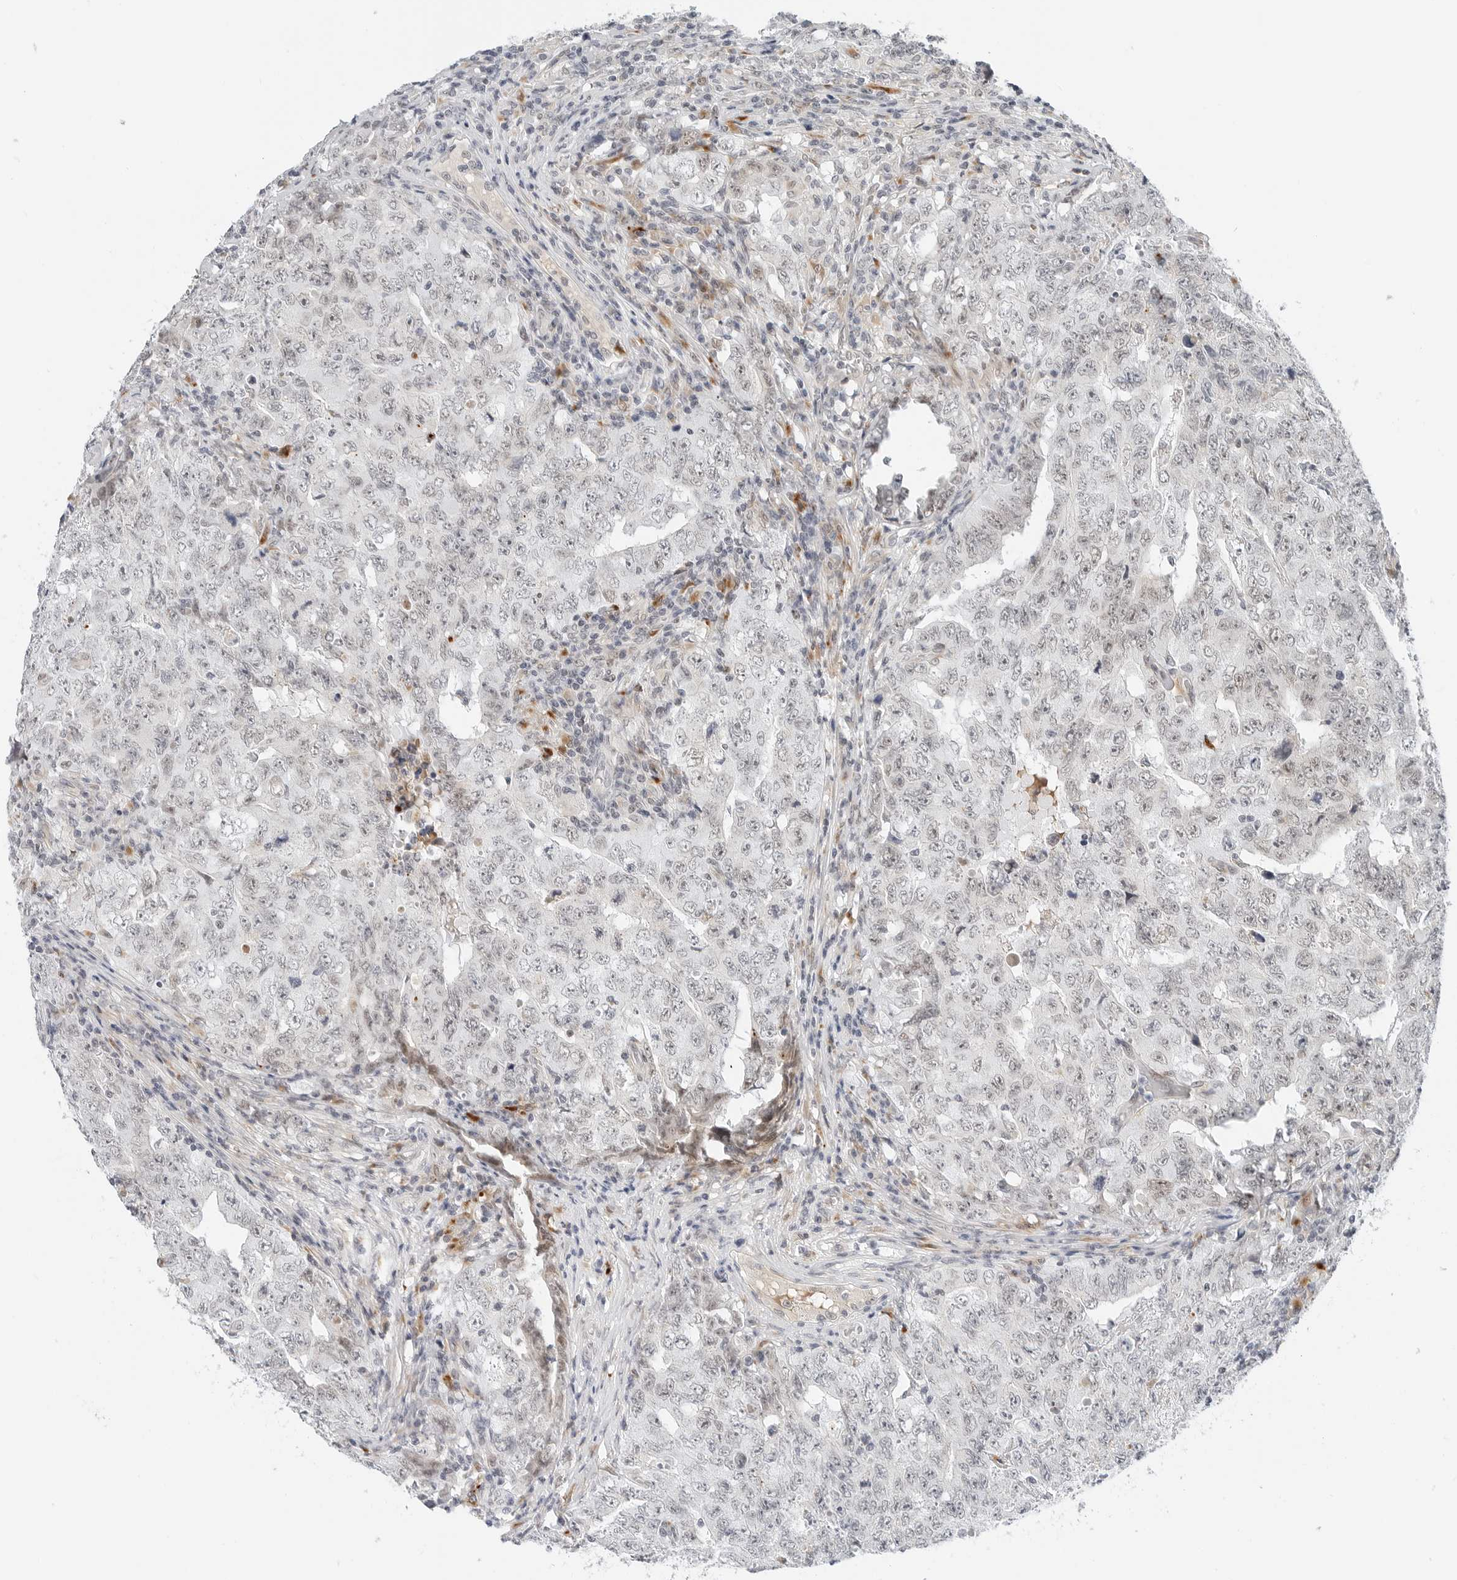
{"staining": {"intensity": "negative", "quantity": "none", "location": "none"}, "tissue": "testis cancer", "cell_type": "Tumor cells", "image_type": "cancer", "snomed": [{"axis": "morphology", "description": "Carcinoma, Embryonal, NOS"}, {"axis": "topography", "description": "Testis"}], "caption": "IHC histopathology image of testis embryonal carcinoma stained for a protein (brown), which shows no staining in tumor cells.", "gene": "TSEN2", "patient": {"sex": "male", "age": 26}}